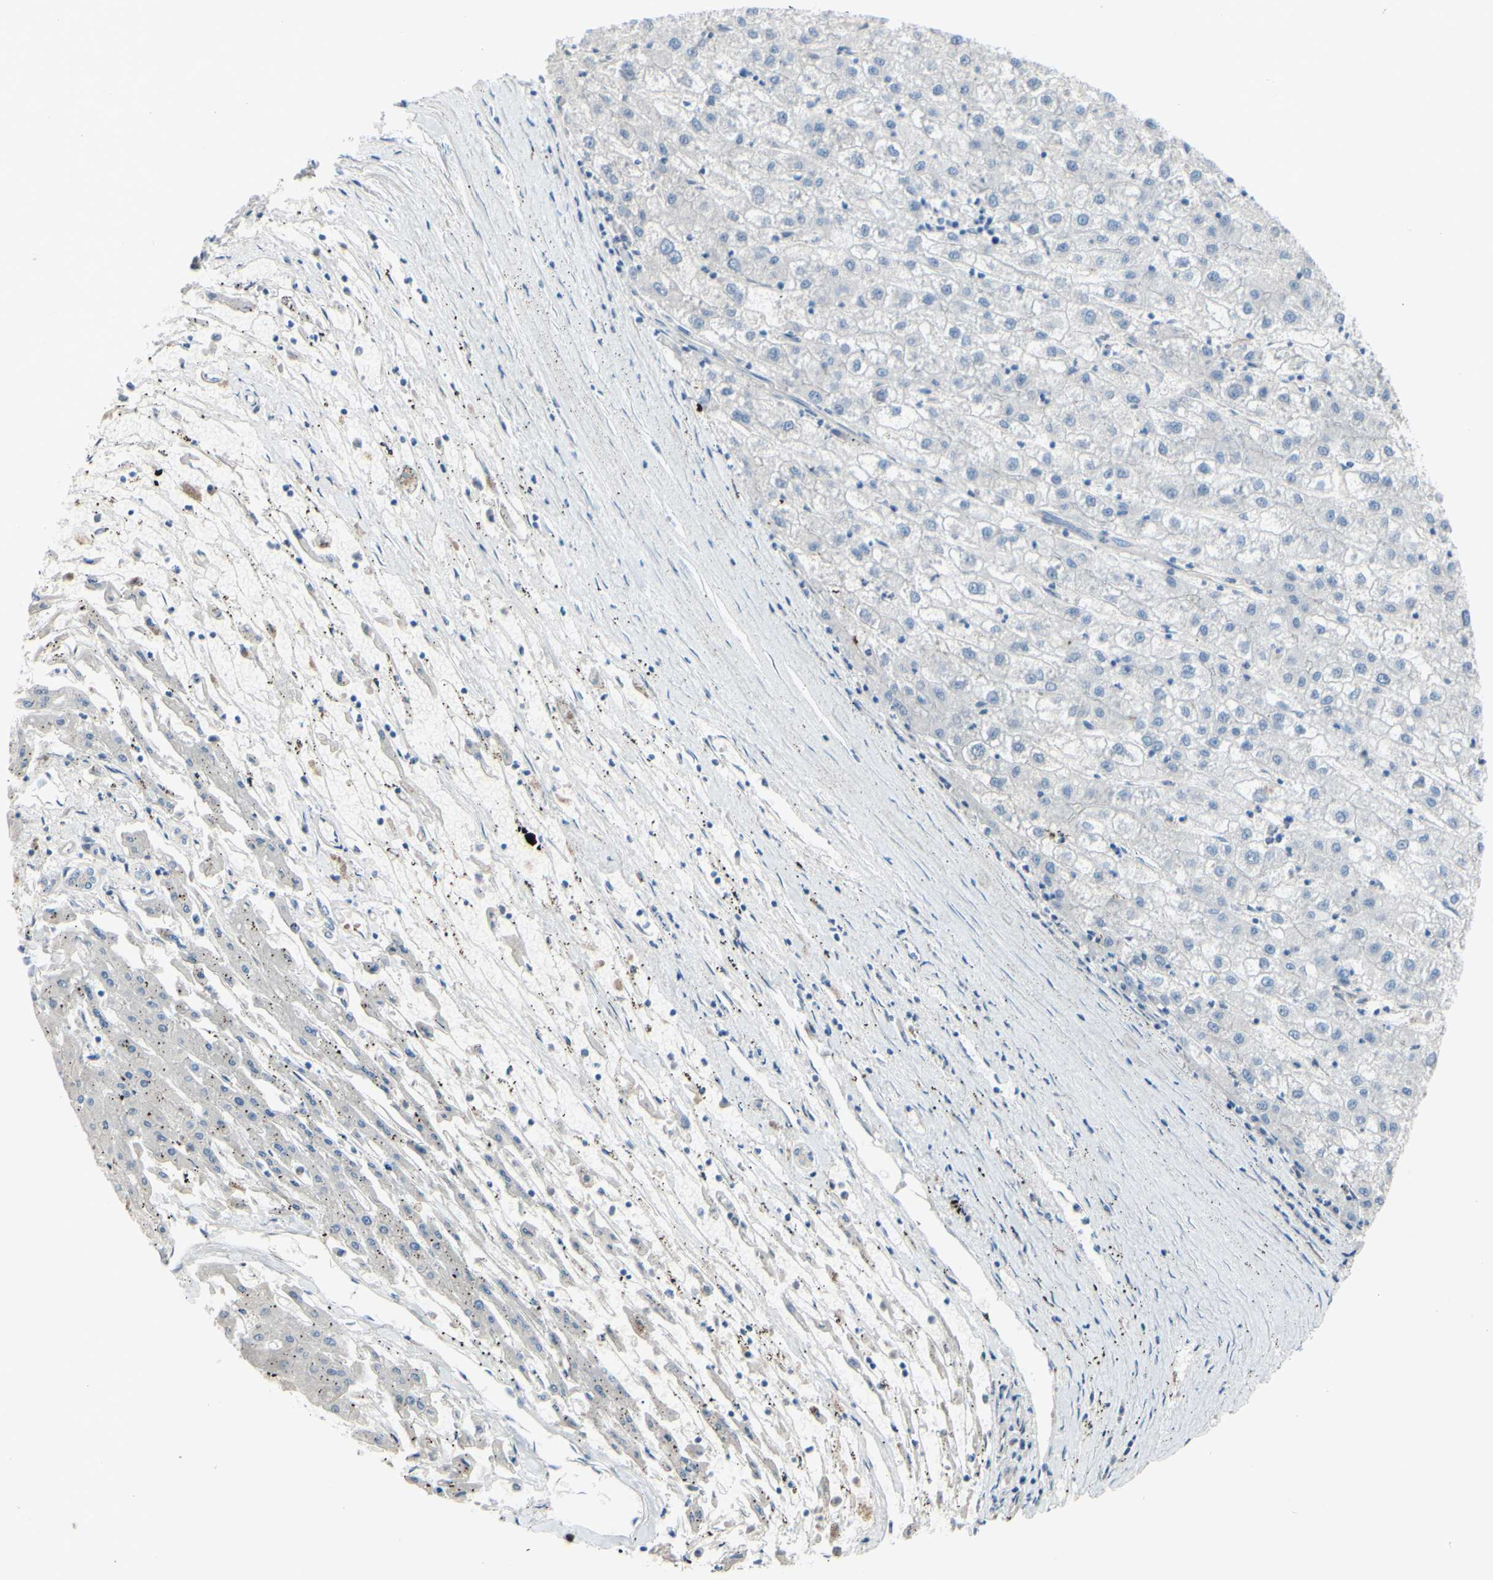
{"staining": {"intensity": "negative", "quantity": "none", "location": "none"}, "tissue": "liver cancer", "cell_type": "Tumor cells", "image_type": "cancer", "snomed": [{"axis": "morphology", "description": "Carcinoma, Hepatocellular, NOS"}, {"axis": "topography", "description": "Liver"}], "caption": "Tumor cells are negative for brown protein staining in liver hepatocellular carcinoma. (DAB (3,3'-diaminobenzidine) immunohistochemistry with hematoxylin counter stain).", "gene": "TMEM59L", "patient": {"sex": "male", "age": 72}}